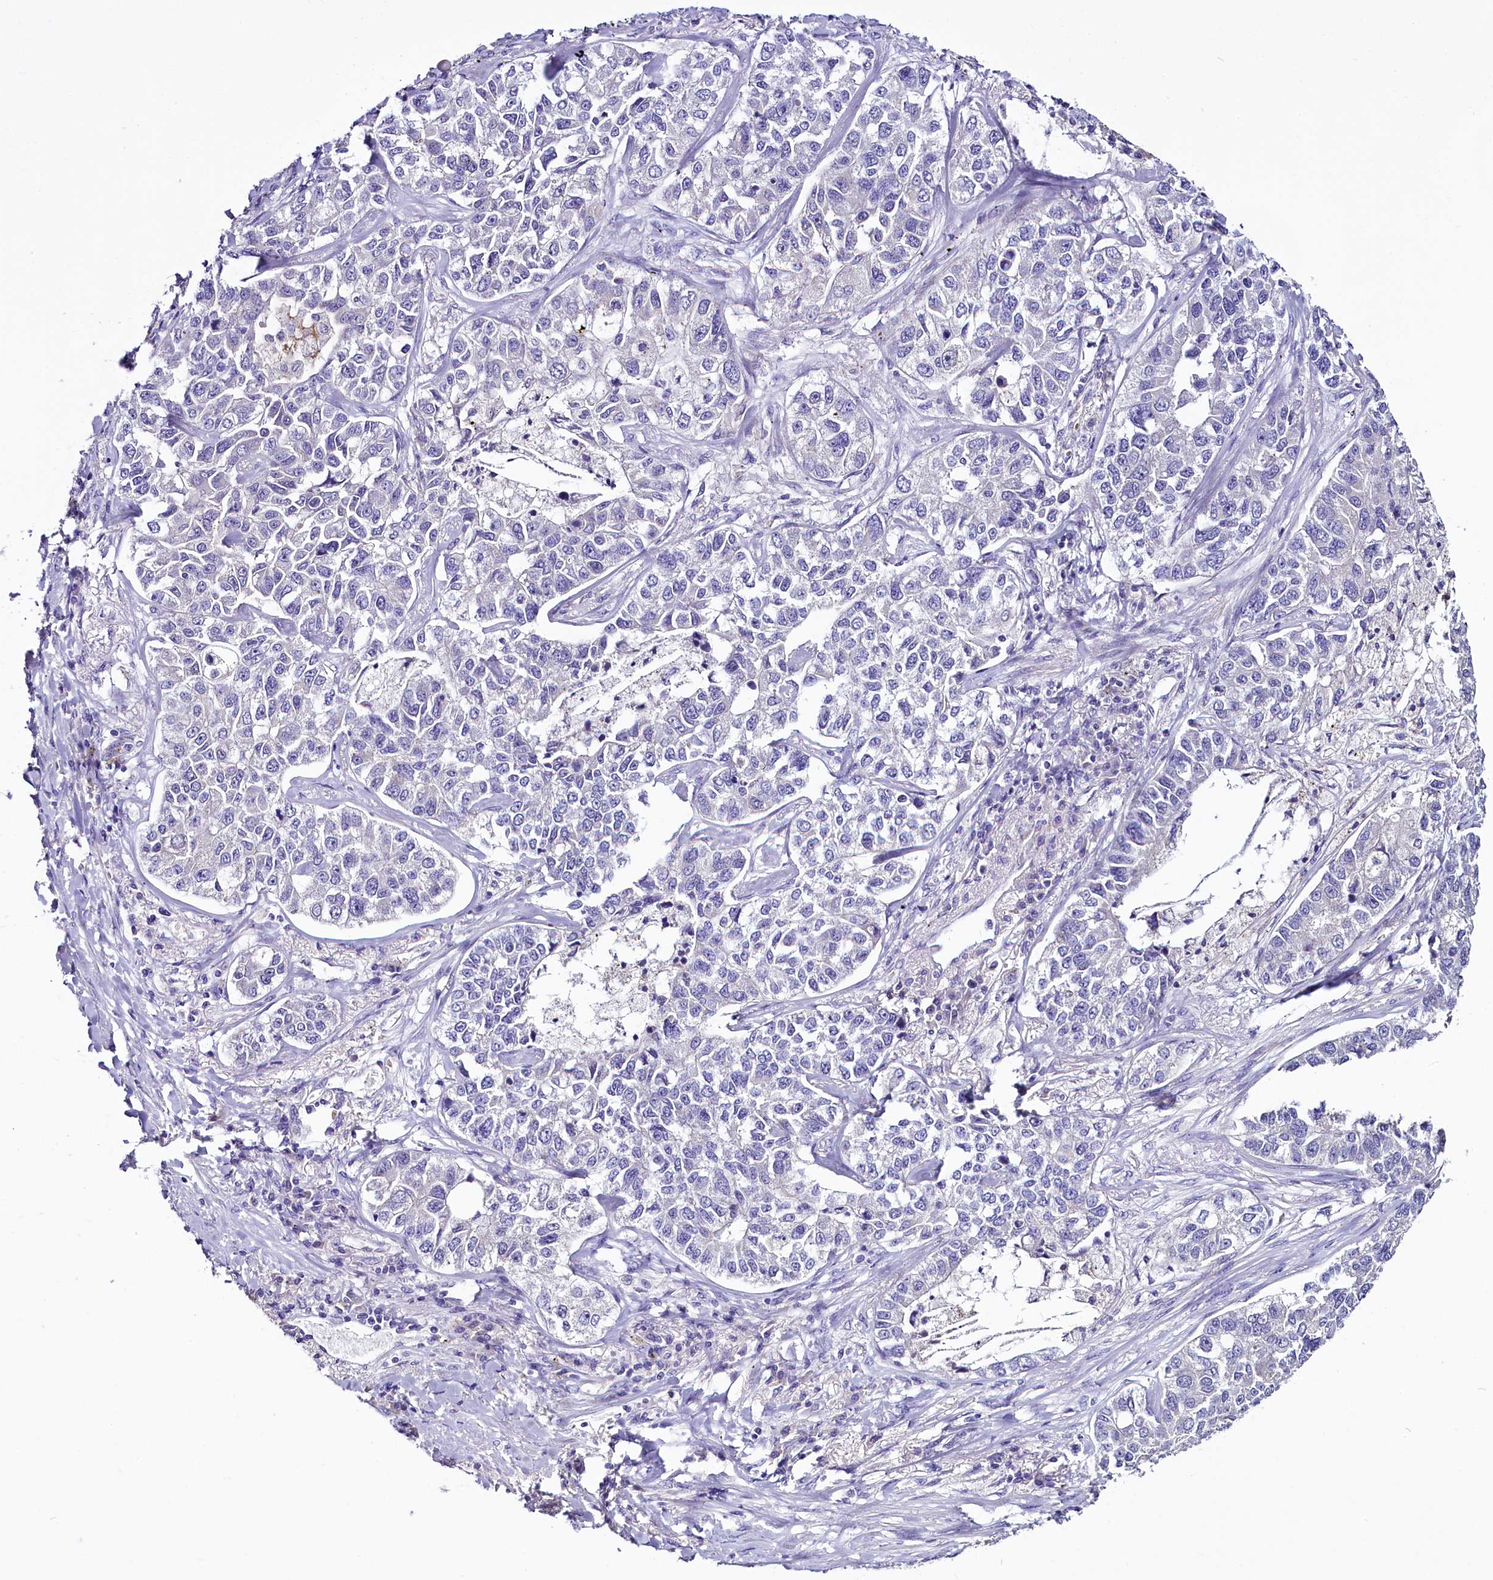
{"staining": {"intensity": "negative", "quantity": "none", "location": "none"}, "tissue": "lung cancer", "cell_type": "Tumor cells", "image_type": "cancer", "snomed": [{"axis": "morphology", "description": "Adenocarcinoma, NOS"}, {"axis": "topography", "description": "Lung"}], "caption": "DAB immunohistochemical staining of human lung cancer (adenocarcinoma) demonstrates no significant positivity in tumor cells.", "gene": "C9orf40", "patient": {"sex": "male", "age": 49}}